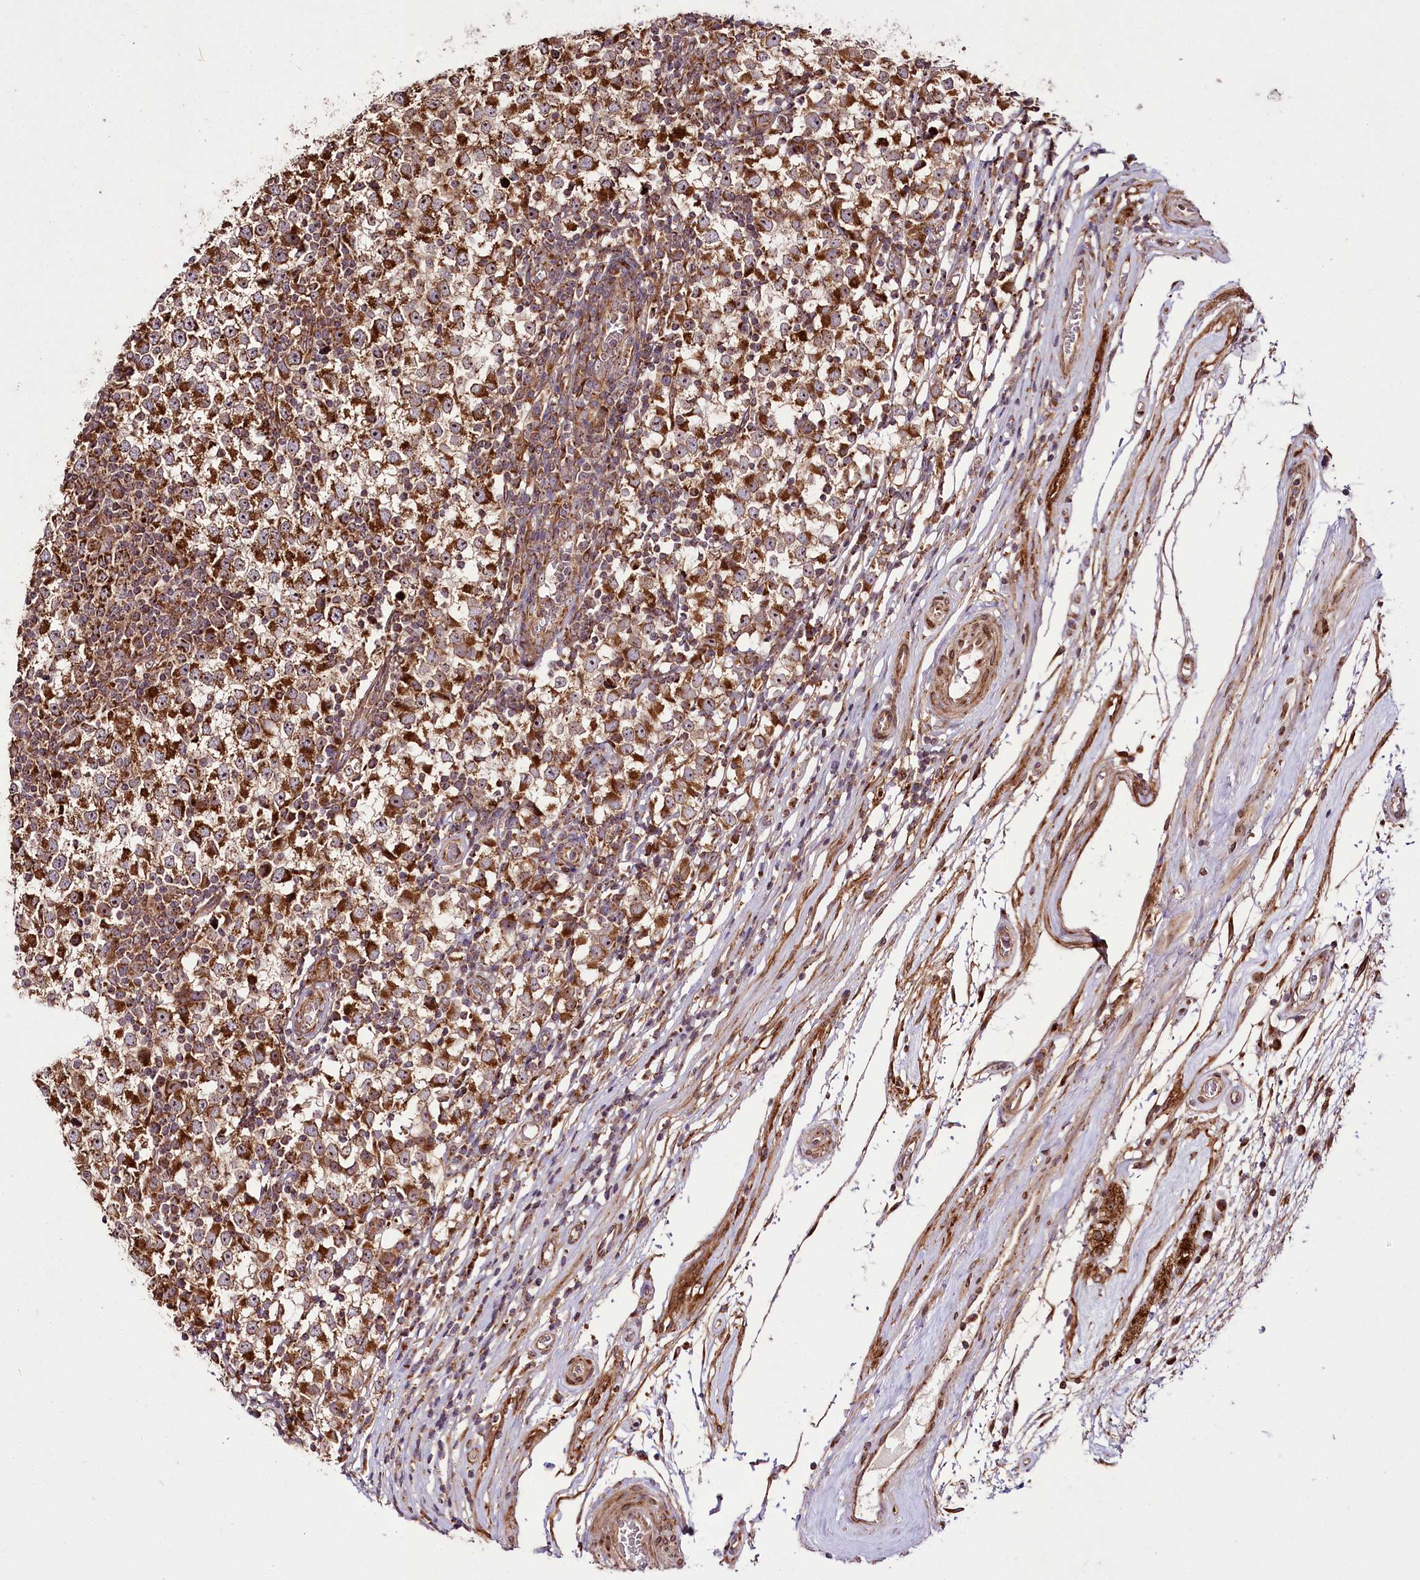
{"staining": {"intensity": "strong", "quantity": ">75%", "location": "cytoplasmic/membranous,nuclear"}, "tissue": "testis cancer", "cell_type": "Tumor cells", "image_type": "cancer", "snomed": [{"axis": "morphology", "description": "Seminoma, NOS"}, {"axis": "topography", "description": "Testis"}], "caption": "There is high levels of strong cytoplasmic/membranous and nuclear expression in tumor cells of testis seminoma, as demonstrated by immunohistochemical staining (brown color).", "gene": "RAB7A", "patient": {"sex": "male", "age": 65}}